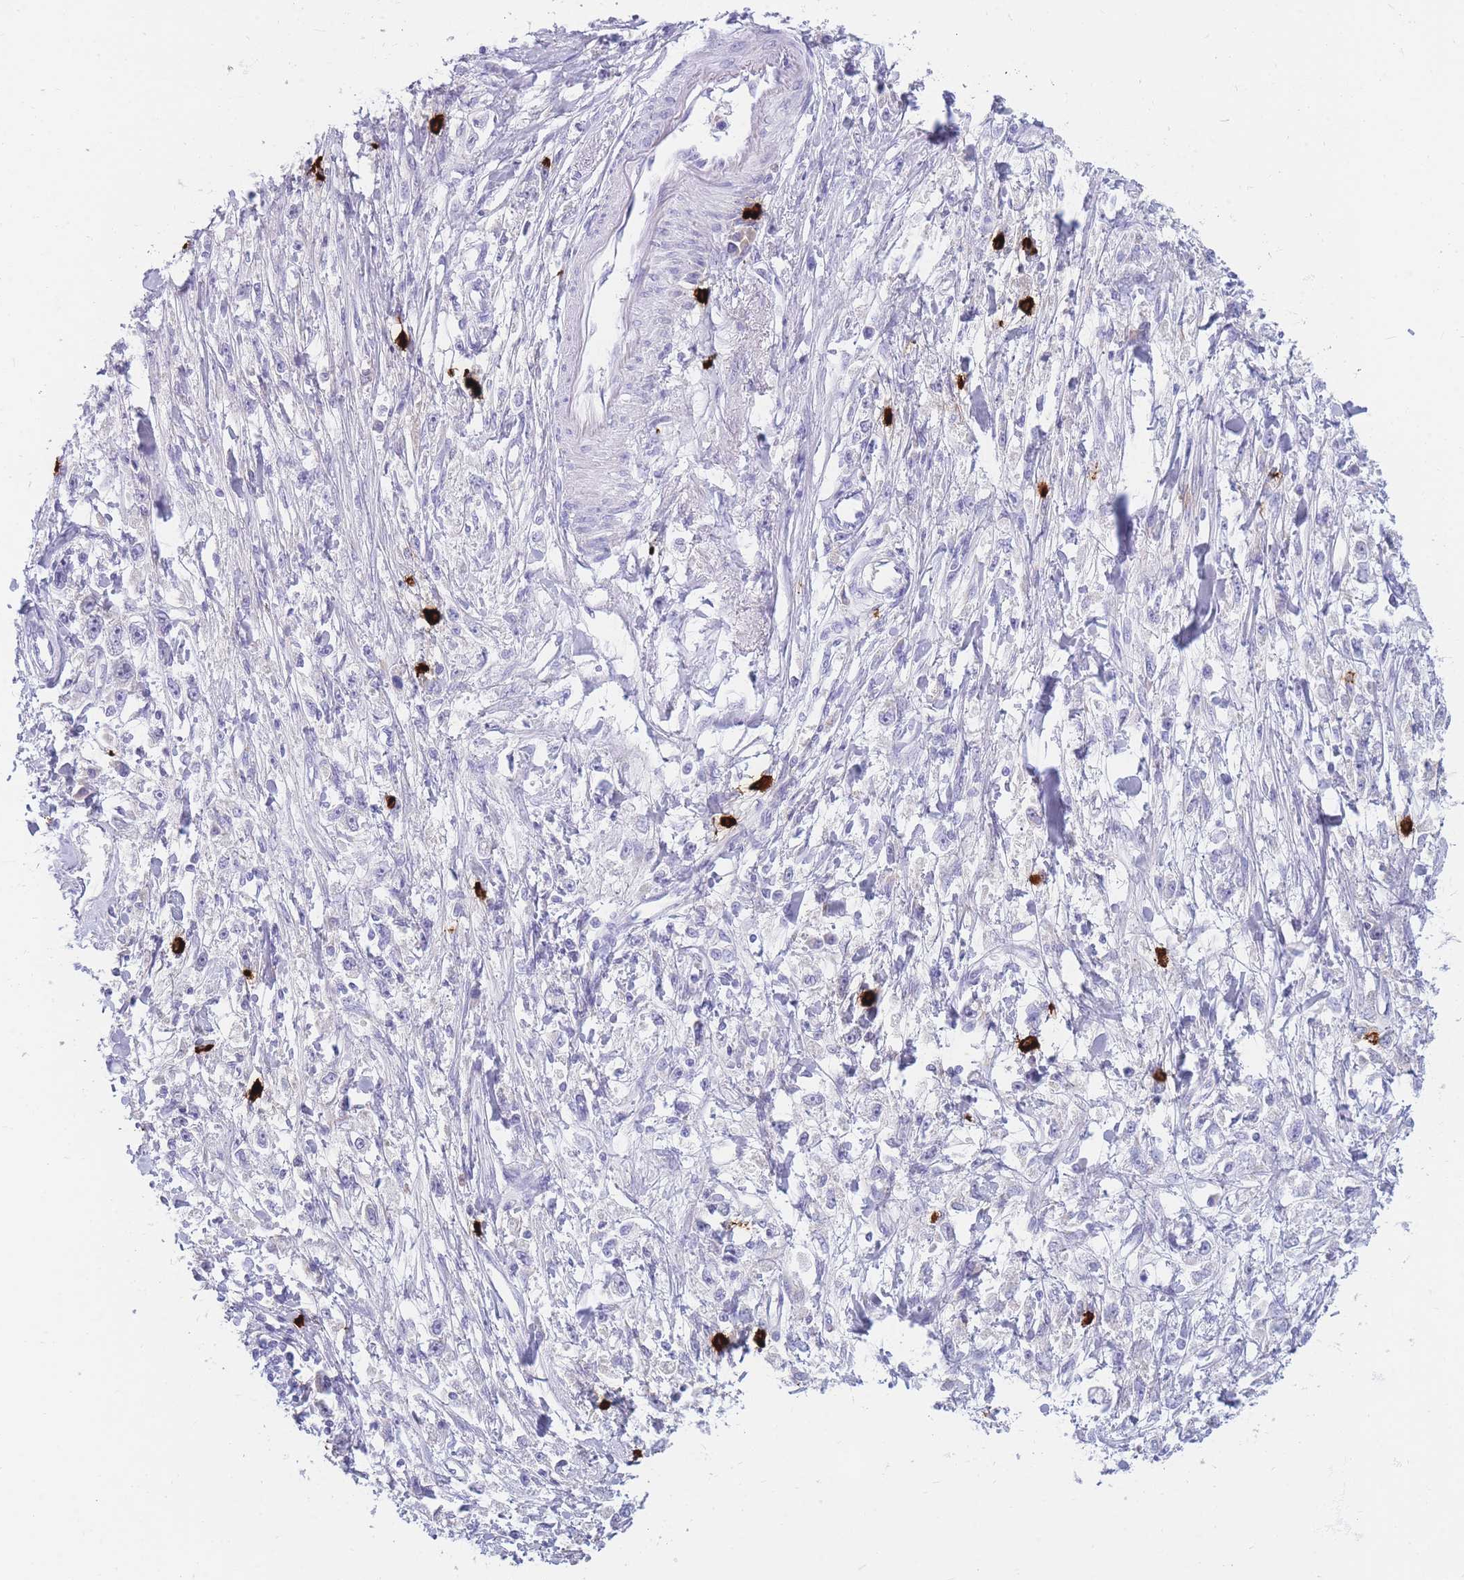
{"staining": {"intensity": "negative", "quantity": "none", "location": "none"}, "tissue": "stomach cancer", "cell_type": "Tumor cells", "image_type": "cancer", "snomed": [{"axis": "morphology", "description": "Adenocarcinoma, NOS"}, {"axis": "topography", "description": "Stomach"}], "caption": "A high-resolution image shows immunohistochemistry staining of stomach cancer, which demonstrates no significant positivity in tumor cells. (DAB immunohistochemistry (IHC), high magnification).", "gene": "TPSD1", "patient": {"sex": "female", "age": 59}}